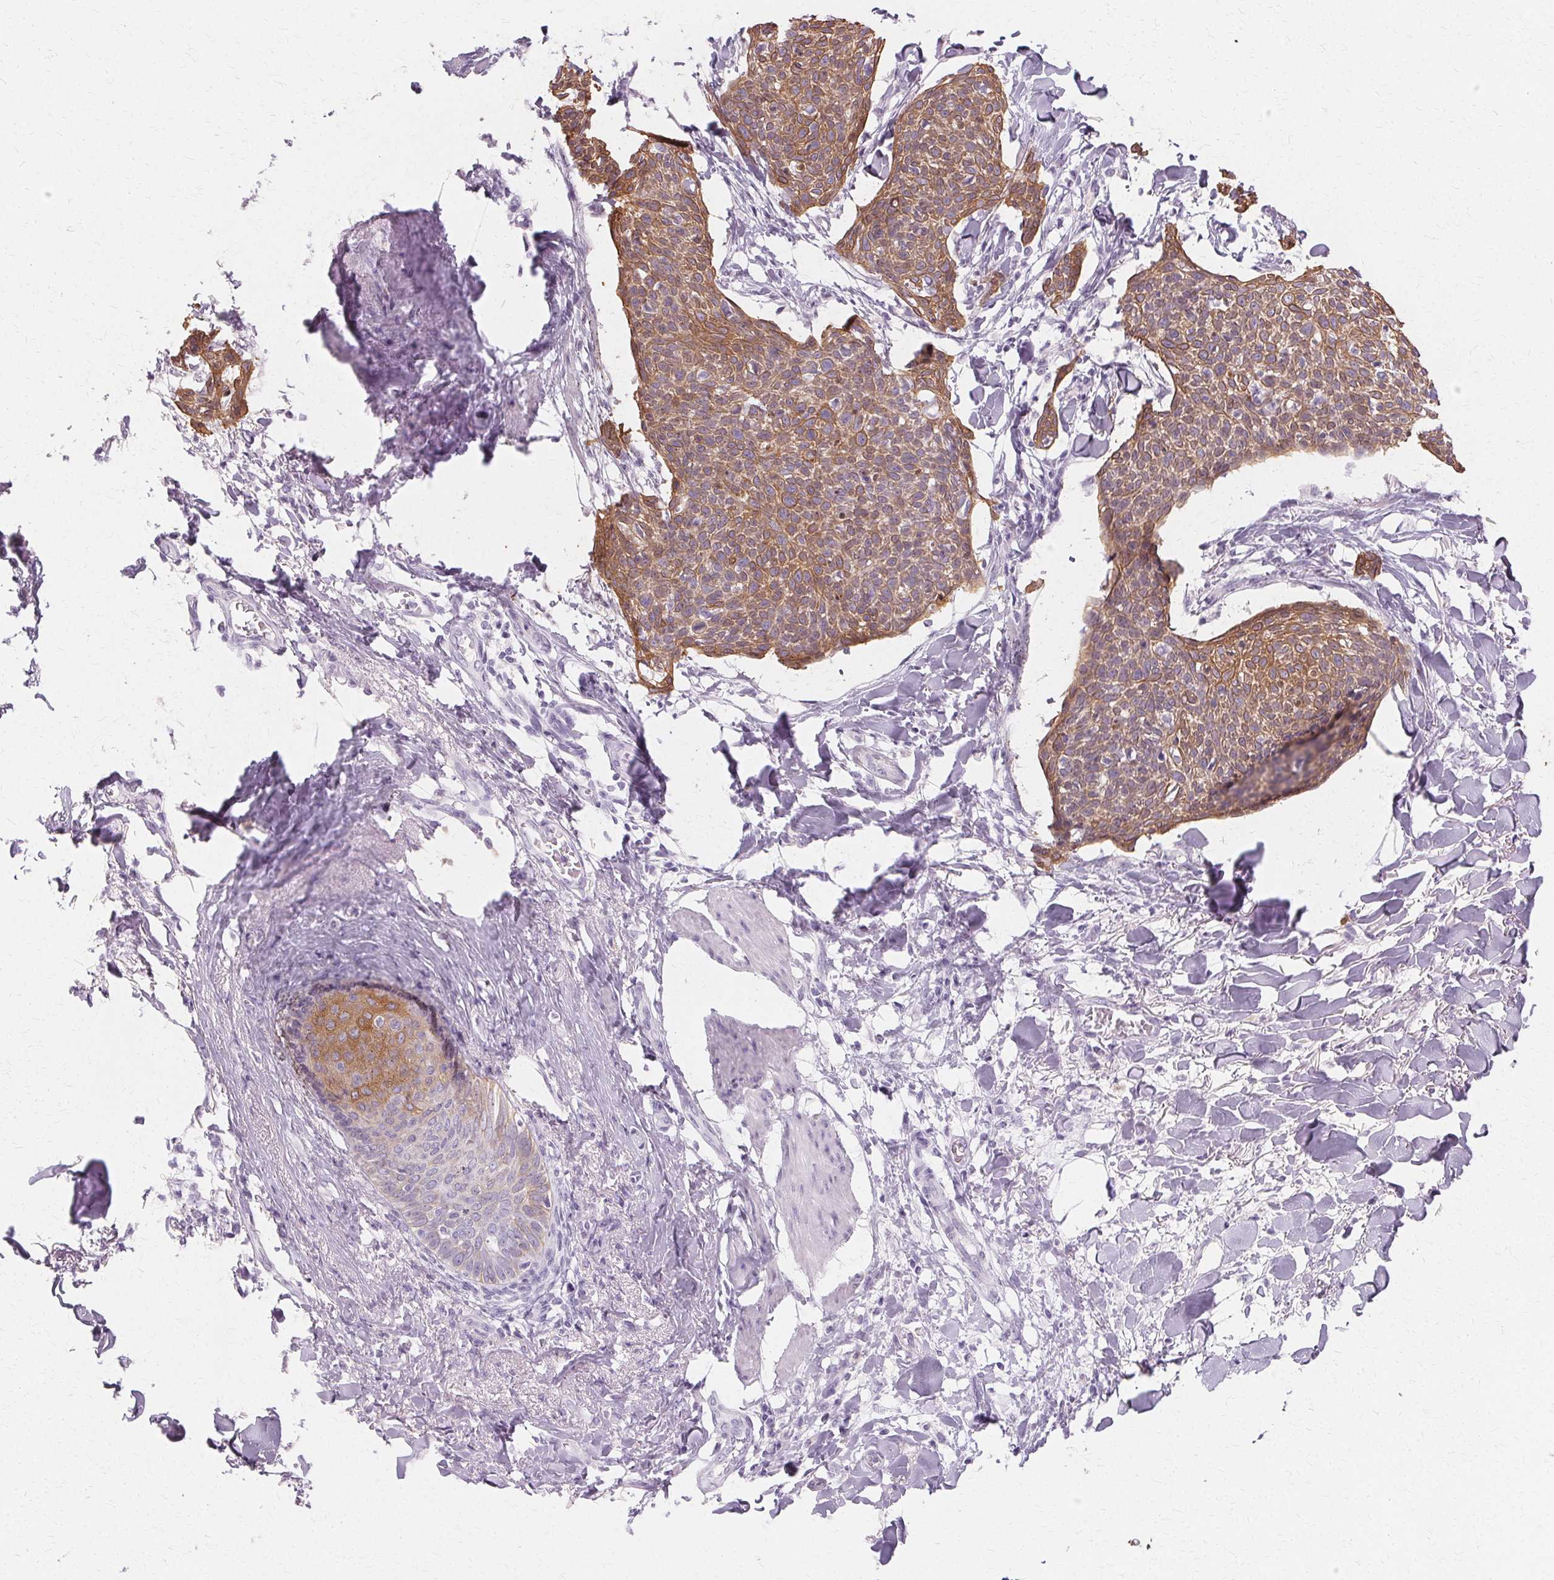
{"staining": {"intensity": "moderate", "quantity": ">75%", "location": "cytoplasmic/membranous"}, "tissue": "skin cancer", "cell_type": "Tumor cells", "image_type": "cancer", "snomed": [{"axis": "morphology", "description": "Squamous cell carcinoma, NOS"}, {"axis": "topography", "description": "Skin"}, {"axis": "topography", "description": "Vulva"}], "caption": "A micrograph showing moderate cytoplasmic/membranous expression in approximately >75% of tumor cells in skin squamous cell carcinoma, as visualized by brown immunohistochemical staining.", "gene": "KRT6C", "patient": {"sex": "female", "age": 75}}